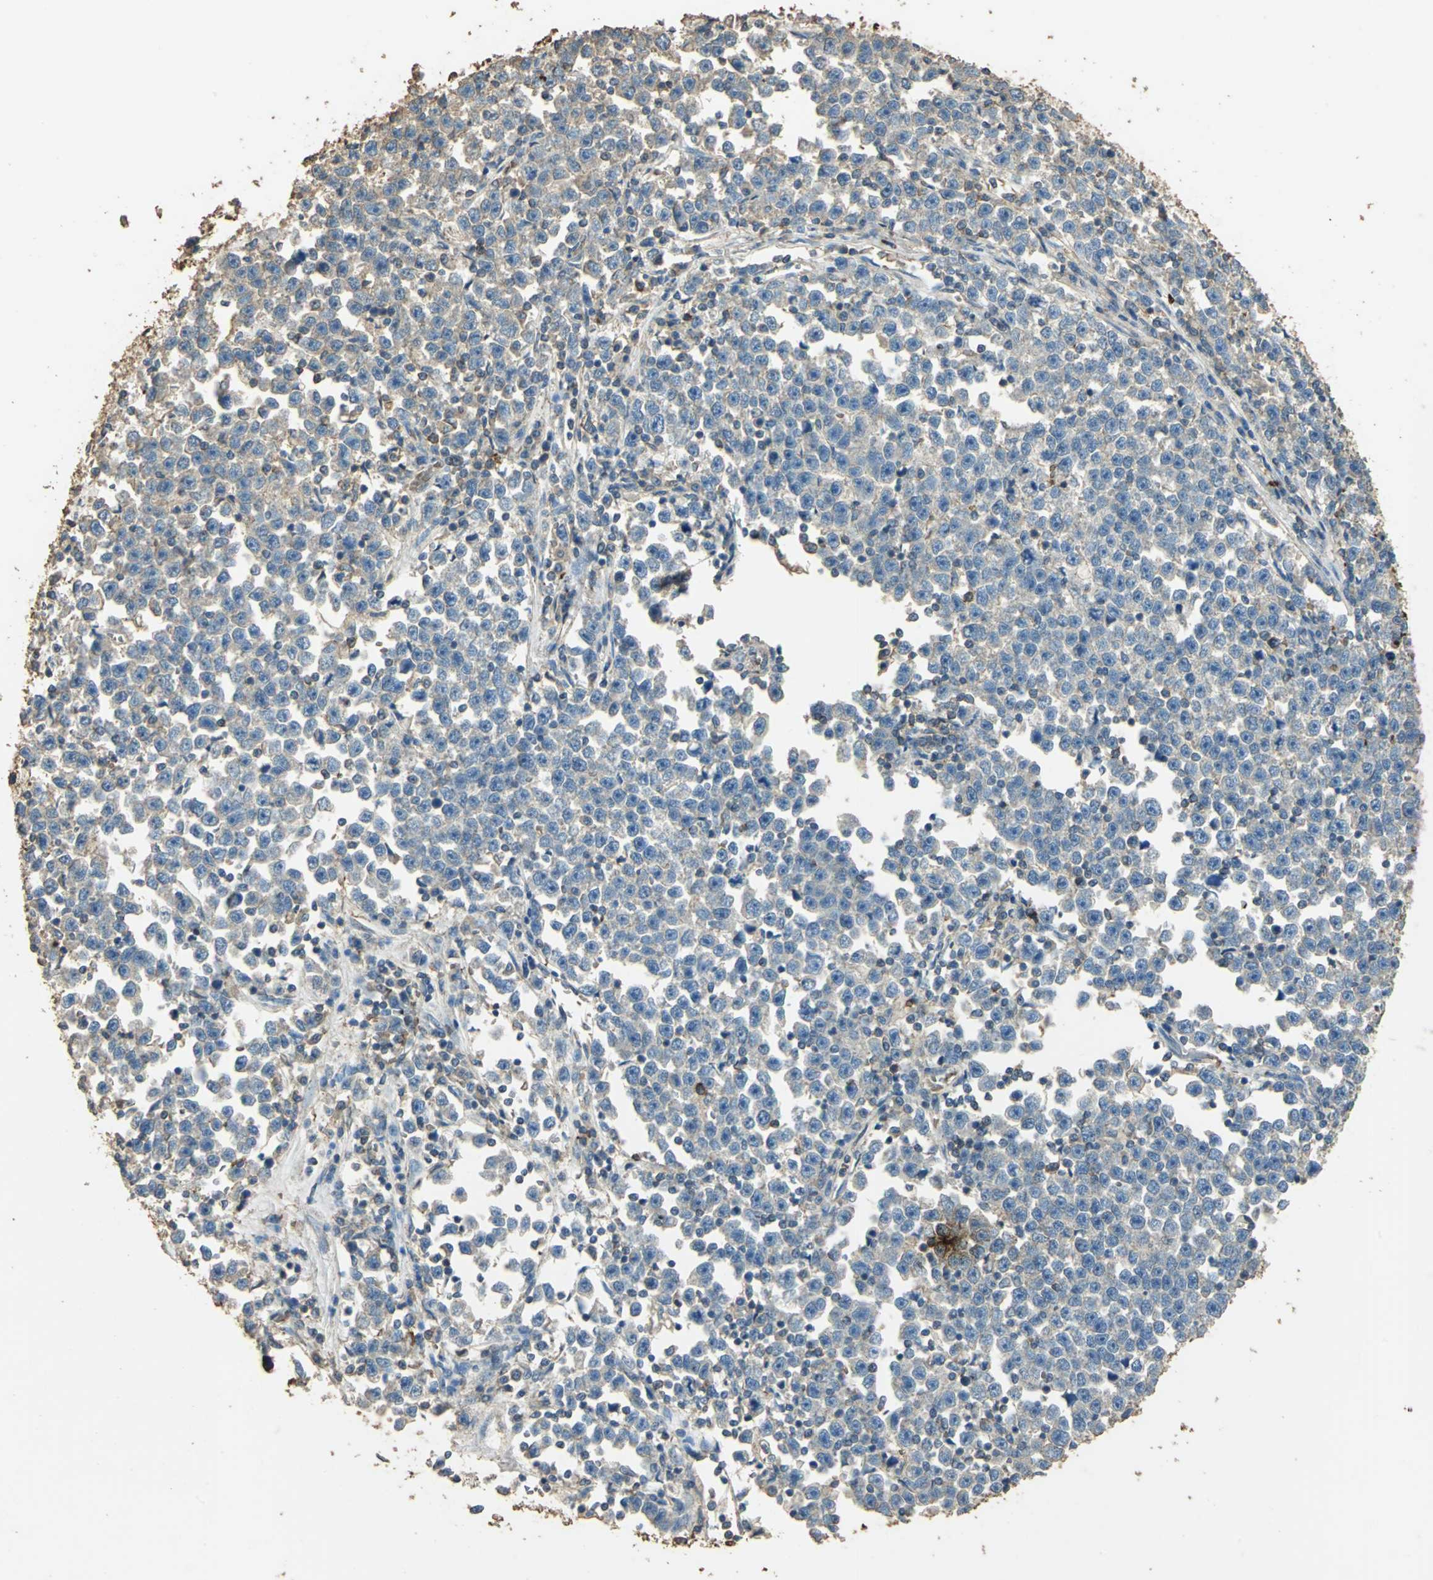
{"staining": {"intensity": "weak", "quantity": ">75%", "location": "cytoplasmic/membranous"}, "tissue": "testis cancer", "cell_type": "Tumor cells", "image_type": "cancer", "snomed": [{"axis": "morphology", "description": "Seminoma, NOS"}, {"axis": "topography", "description": "Testis"}], "caption": "Seminoma (testis) was stained to show a protein in brown. There is low levels of weak cytoplasmic/membranous positivity in approximately >75% of tumor cells.", "gene": "TRAPPC2", "patient": {"sex": "male", "age": 43}}